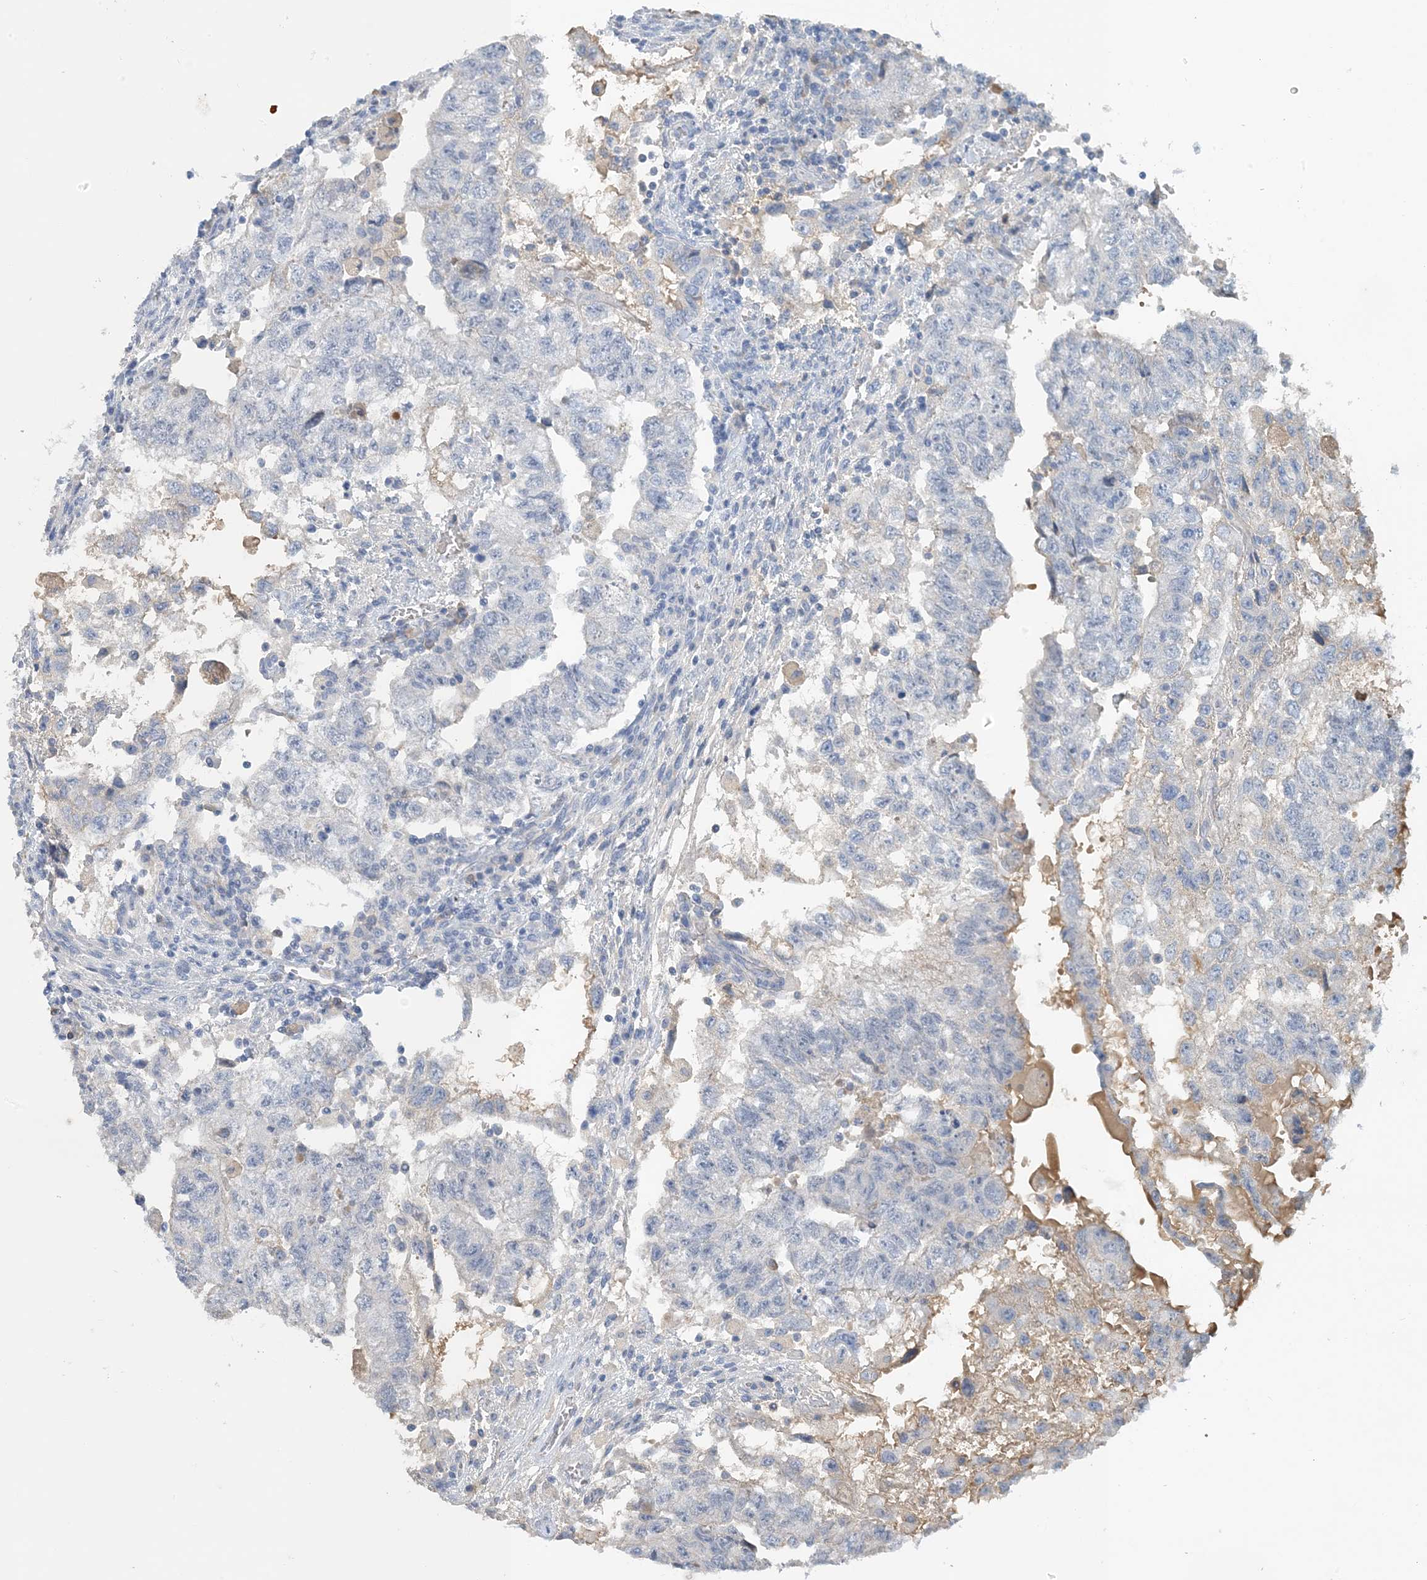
{"staining": {"intensity": "negative", "quantity": "none", "location": "none"}, "tissue": "testis cancer", "cell_type": "Tumor cells", "image_type": "cancer", "snomed": [{"axis": "morphology", "description": "Carcinoma, Embryonal, NOS"}, {"axis": "topography", "description": "Testis"}], "caption": "The IHC image has no significant expression in tumor cells of testis cancer tissue.", "gene": "CTRL", "patient": {"sex": "male", "age": 36}}